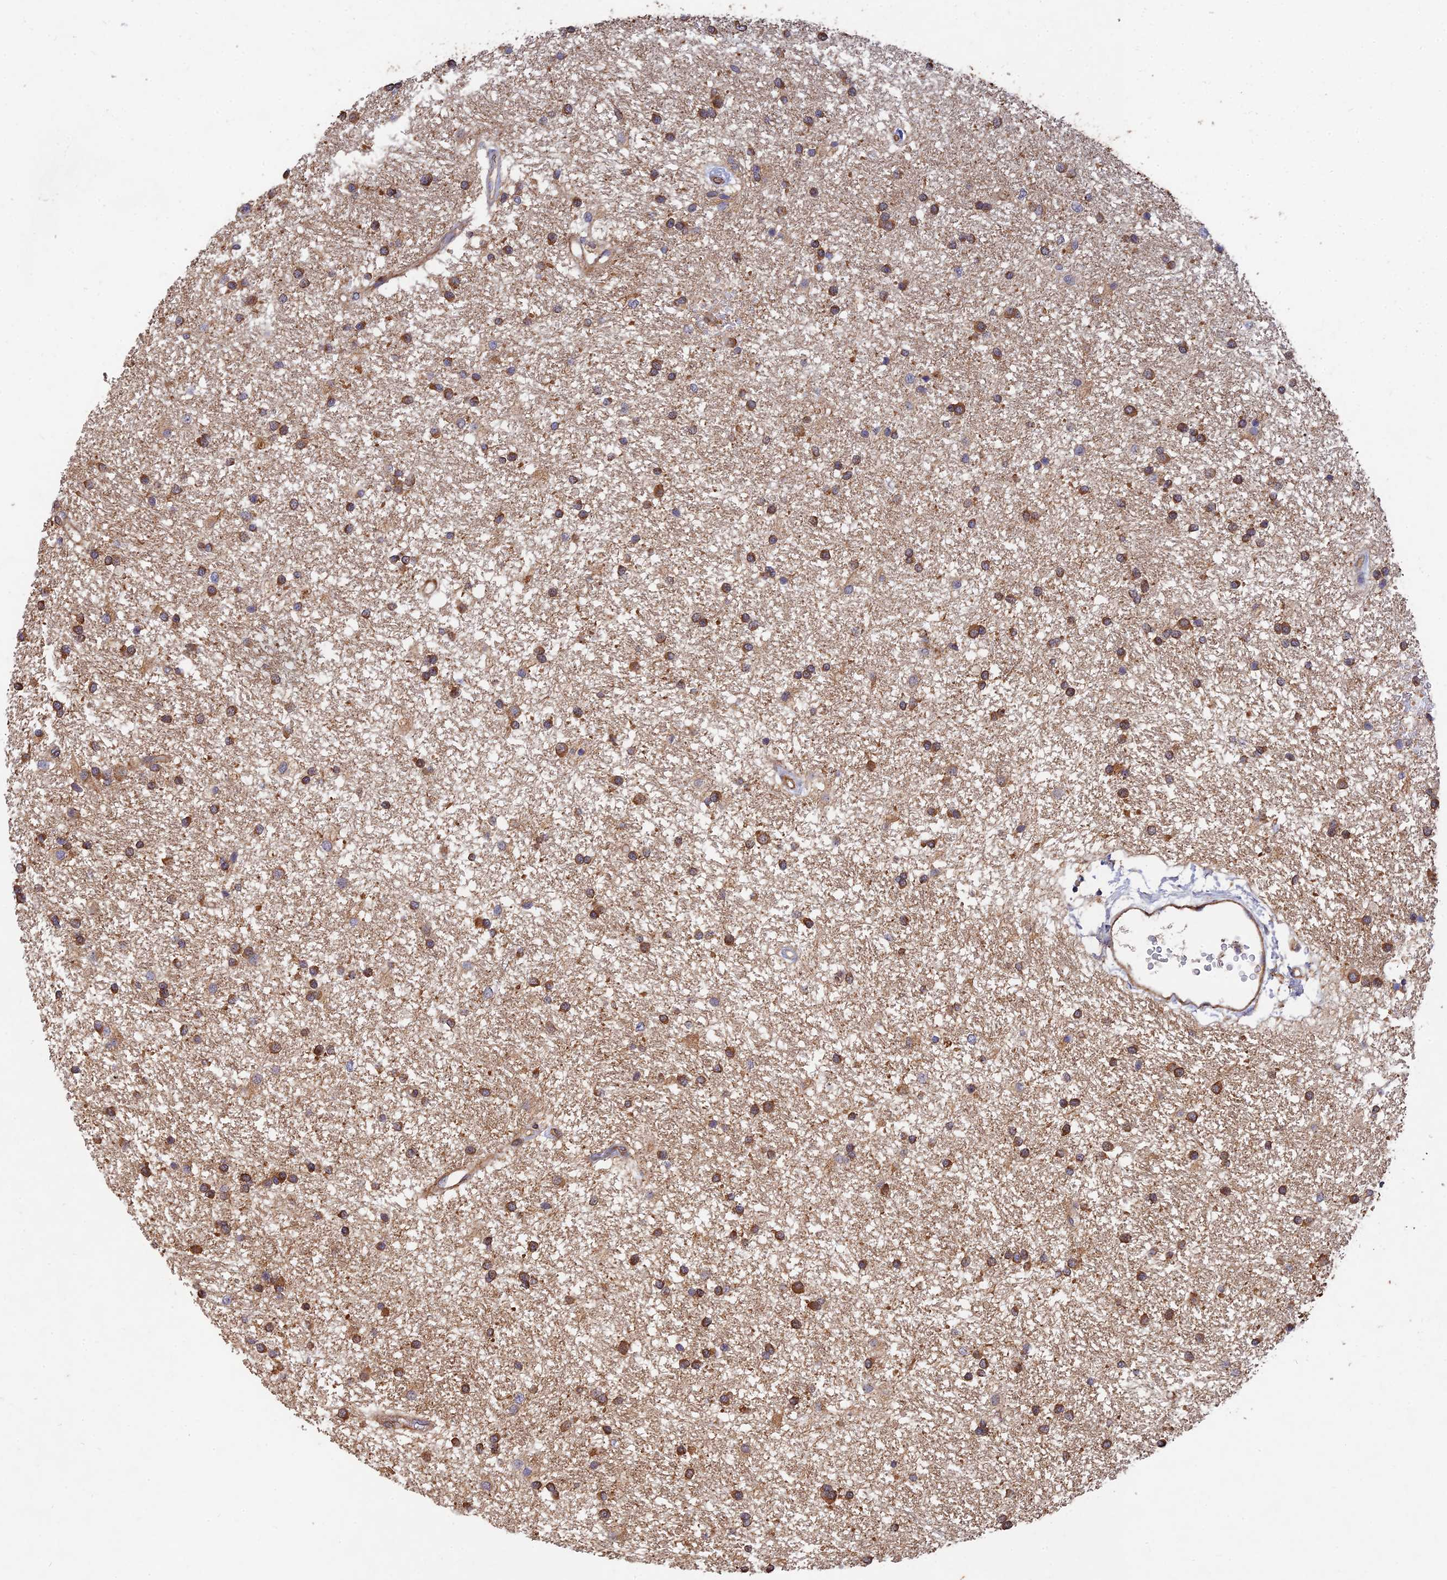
{"staining": {"intensity": "moderate", "quantity": ">75%", "location": "cytoplasmic/membranous"}, "tissue": "glioma", "cell_type": "Tumor cells", "image_type": "cancer", "snomed": [{"axis": "morphology", "description": "Glioma, malignant, High grade"}, {"axis": "topography", "description": "Brain"}], "caption": "Human malignant high-grade glioma stained with a protein marker displays moderate staining in tumor cells.", "gene": "SLC38A11", "patient": {"sex": "male", "age": 77}}